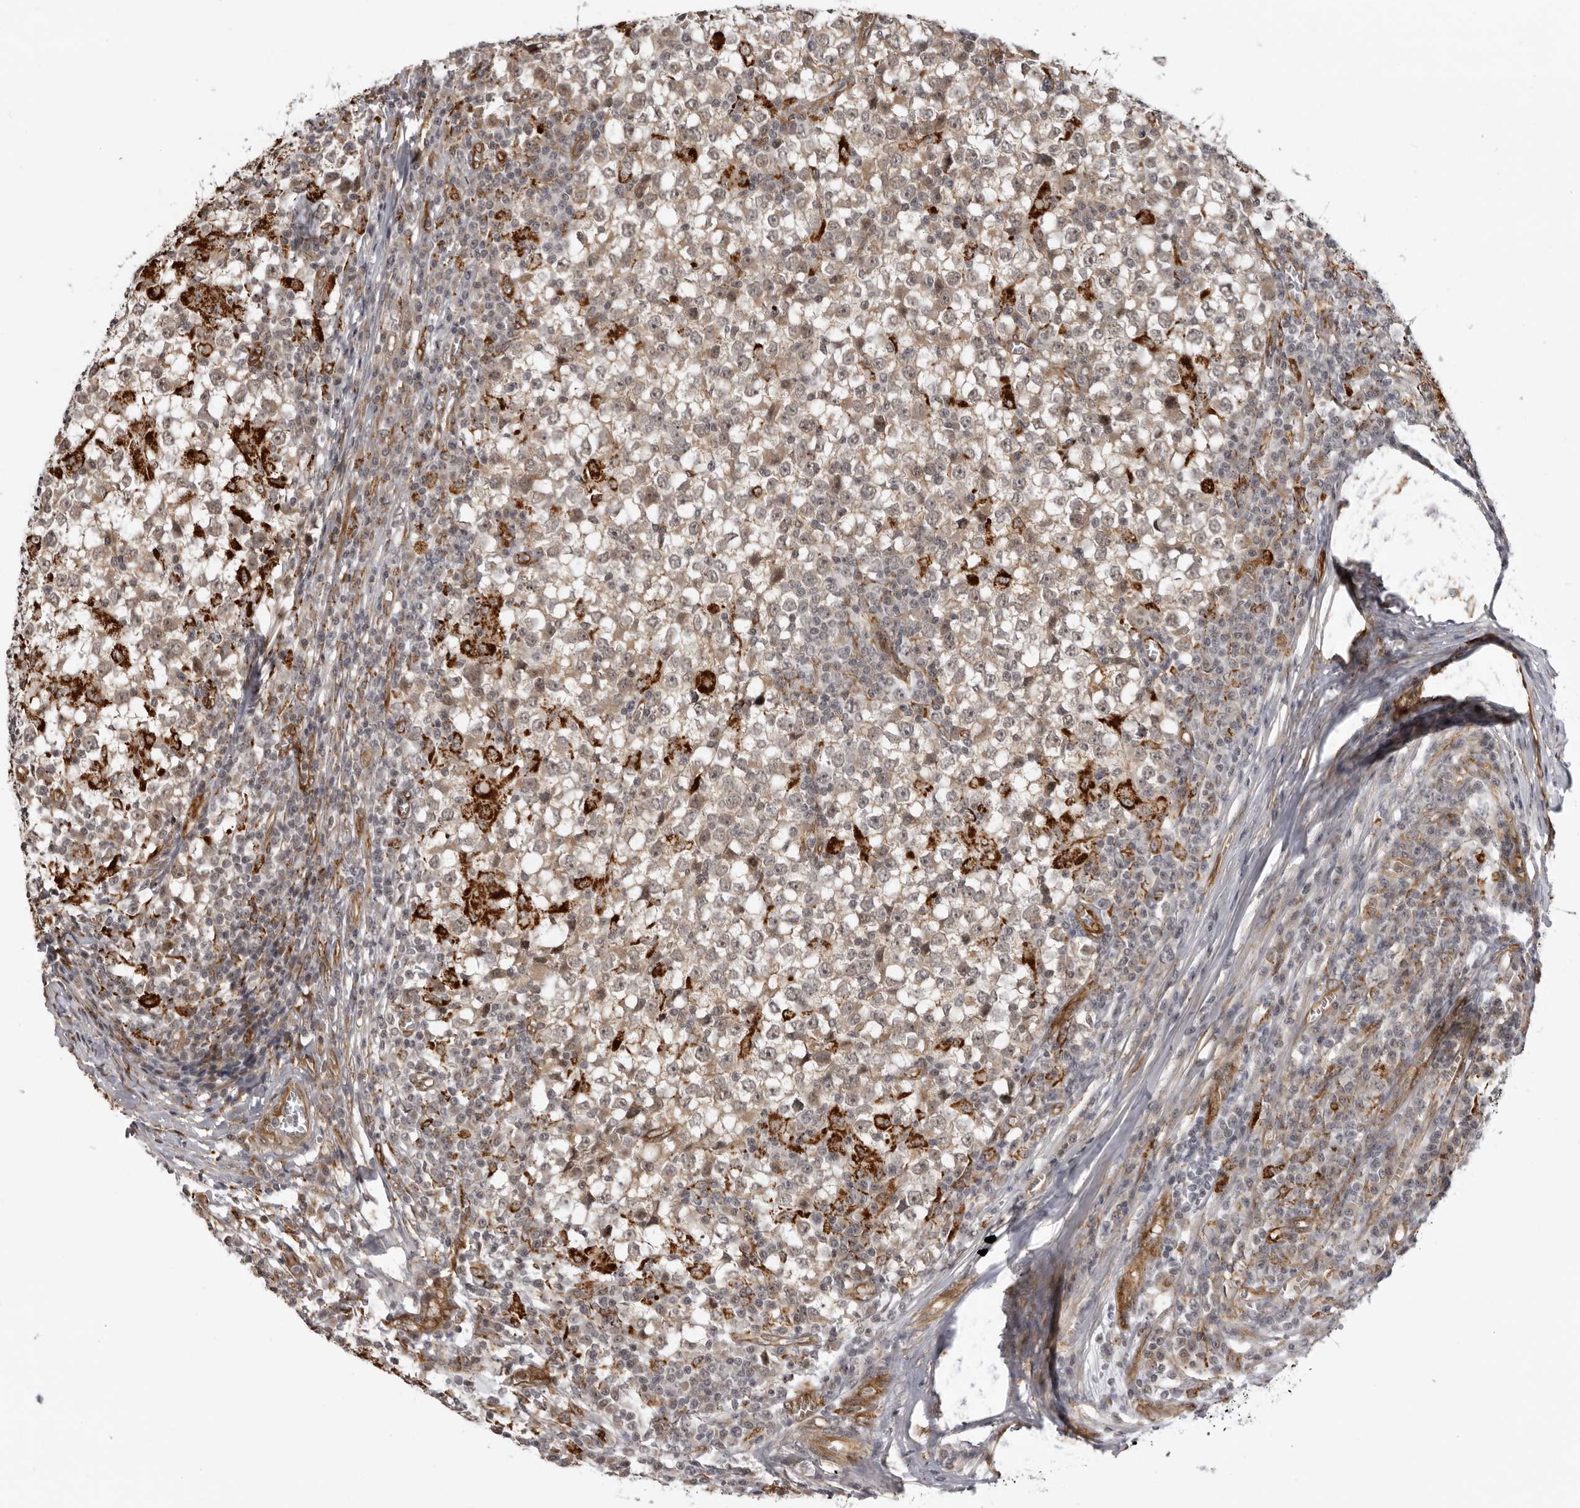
{"staining": {"intensity": "strong", "quantity": "25%-75%", "location": "cytoplasmic/membranous"}, "tissue": "testis cancer", "cell_type": "Tumor cells", "image_type": "cancer", "snomed": [{"axis": "morphology", "description": "Seminoma, NOS"}, {"axis": "topography", "description": "Testis"}], "caption": "Immunohistochemical staining of human testis cancer (seminoma) reveals high levels of strong cytoplasmic/membranous staining in approximately 25%-75% of tumor cells. (IHC, brightfield microscopy, high magnification).", "gene": "DNAH14", "patient": {"sex": "male", "age": 65}}